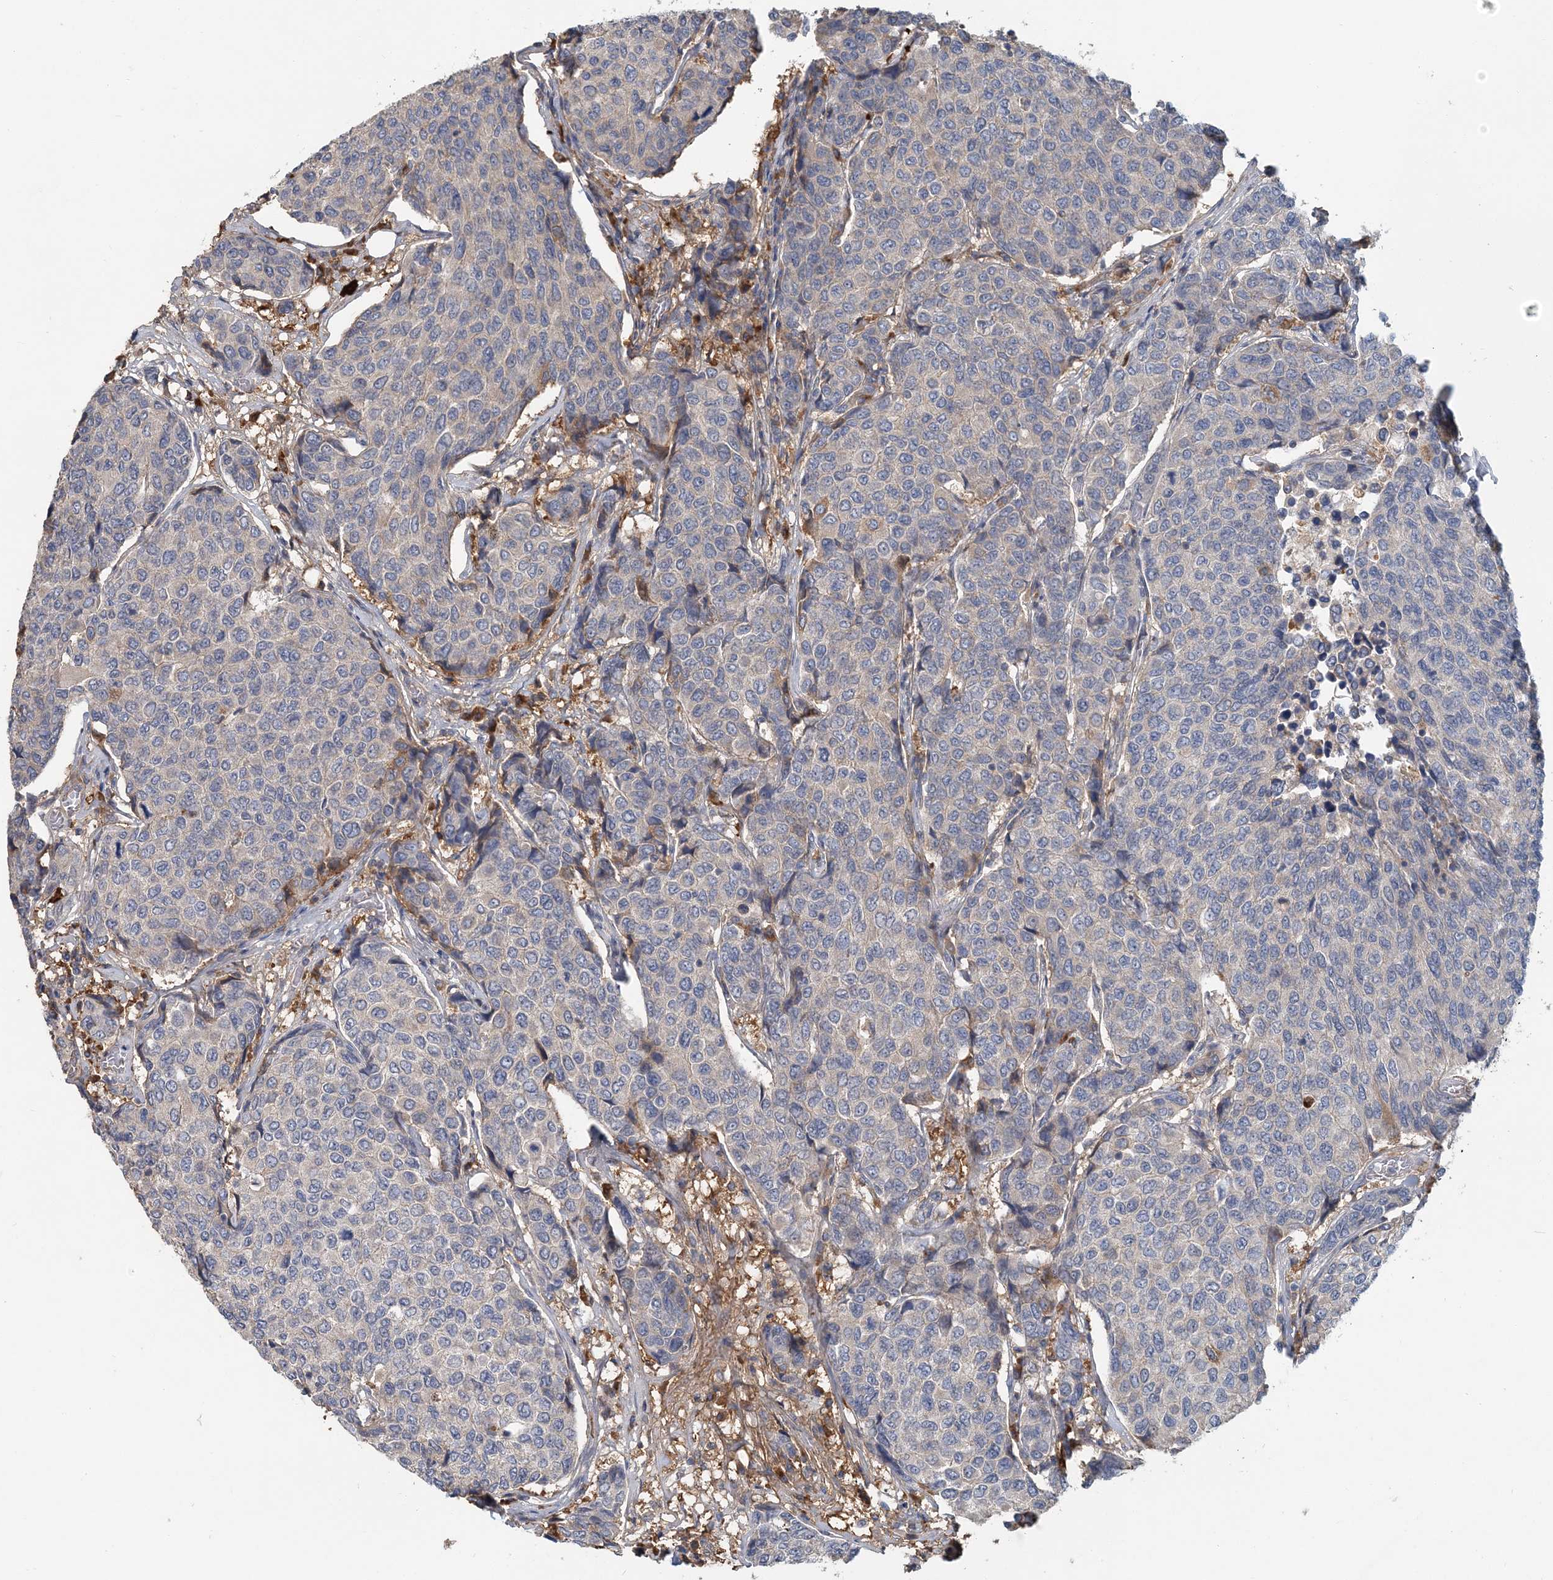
{"staining": {"intensity": "negative", "quantity": "none", "location": "none"}, "tissue": "breast cancer", "cell_type": "Tumor cells", "image_type": "cancer", "snomed": [{"axis": "morphology", "description": "Duct carcinoma"}, {"axis": "topography", "description": "Breast"}], "caption": "This is an IHC histopathology image of breast cancer (infiltrating ductal carcinoma). There is no staining in tumor cells.", "gene": "RNF25", "patient": {"sex": "female", "age": 55}}